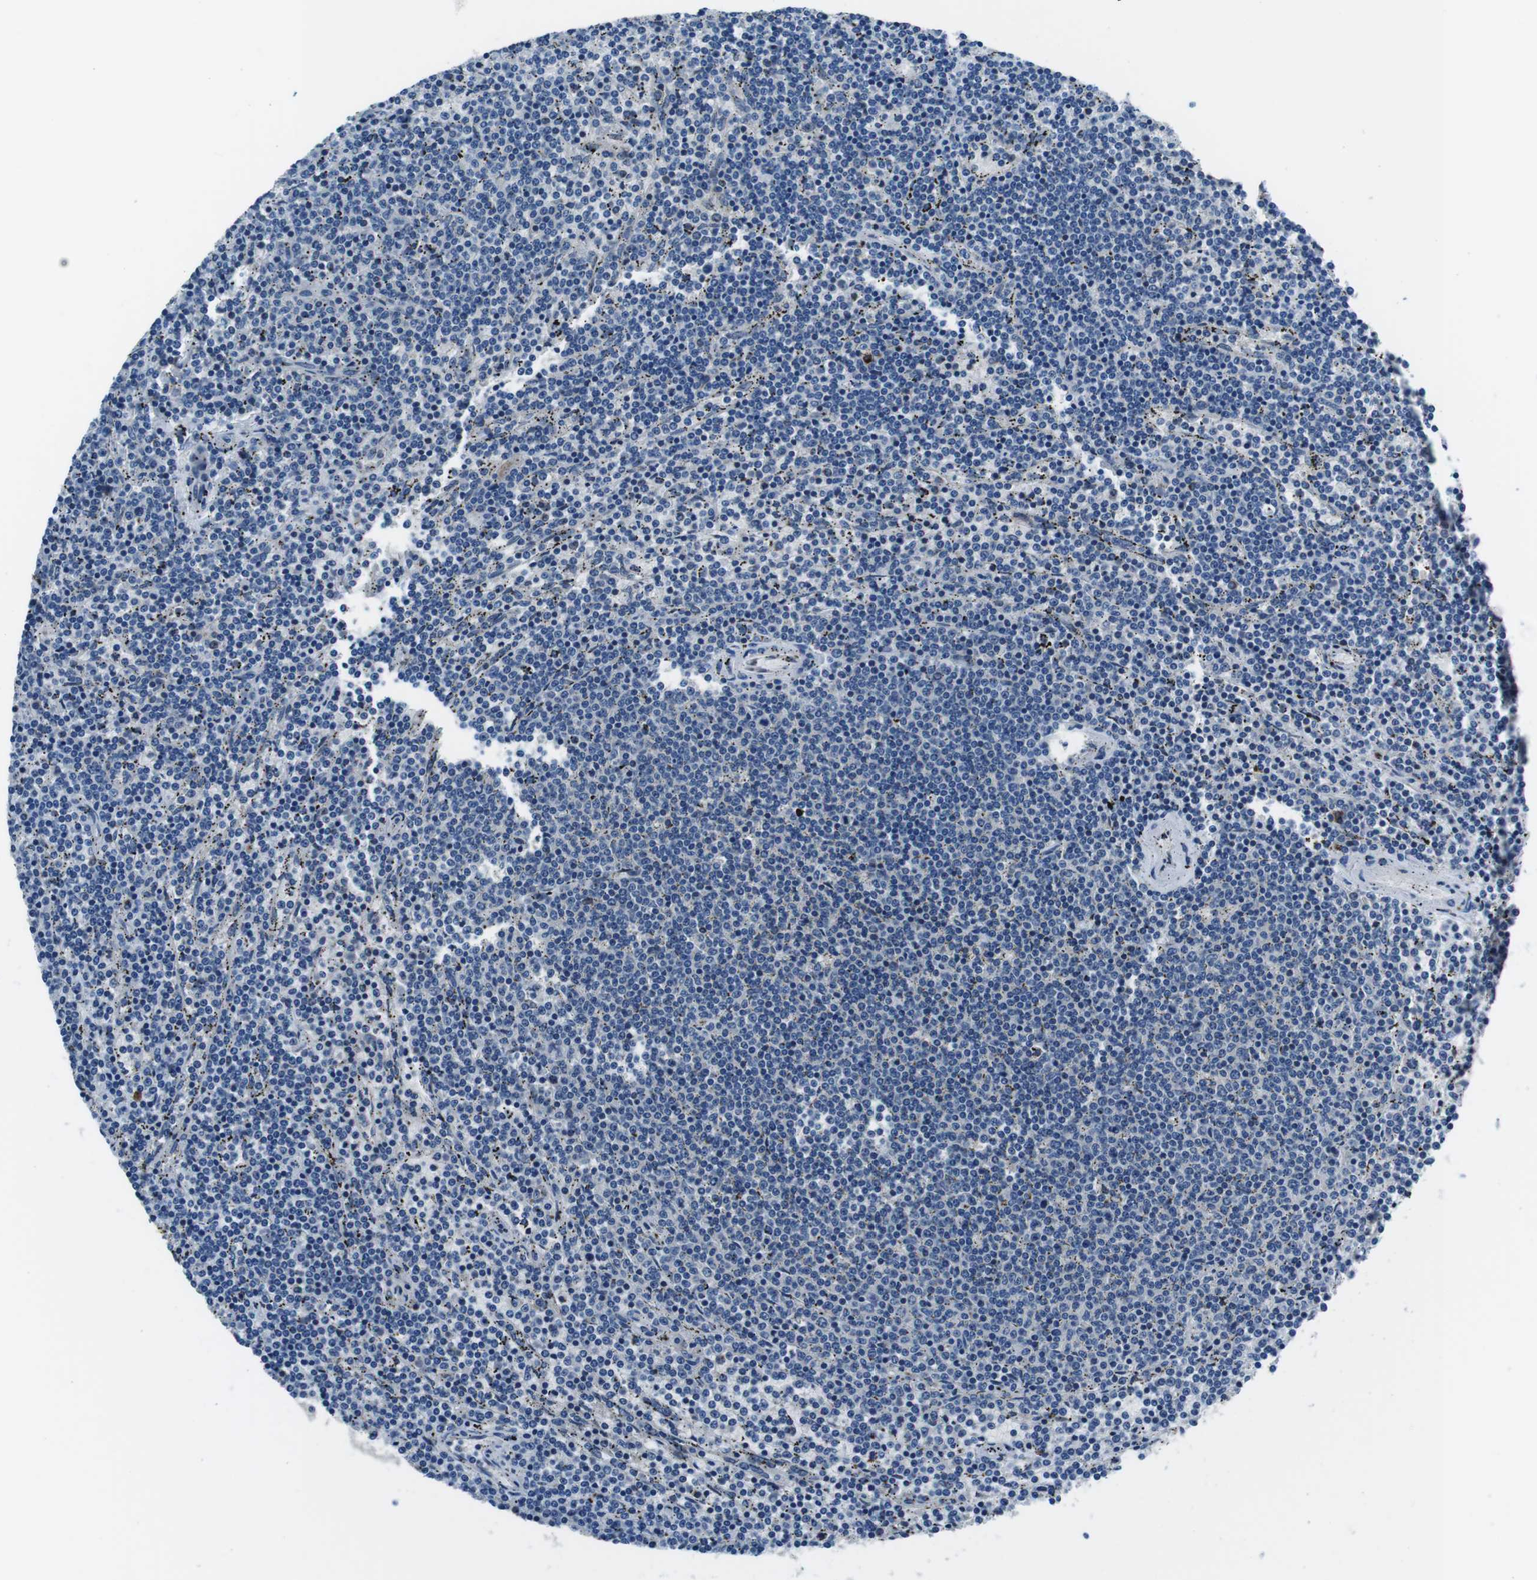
{"staining": {"intensity": "negative", "quantity": "none", "location": "none"}, "tissue": "lymphoma", "cell_type": "Tumor cells", "image_type": "cancer", "snomed": [{"axis": "morphology", "description": "Malignant lymphoma, non-Hodgkin's type, Low grade"}, {"axis": "topography", "description": "Spleen"}], "caption": "Lymphoma stained for a protein using IHC exhibits no staining tumor cells.", "gene": "NUCB2", "patient": {"sex": "female", "age": 50}}